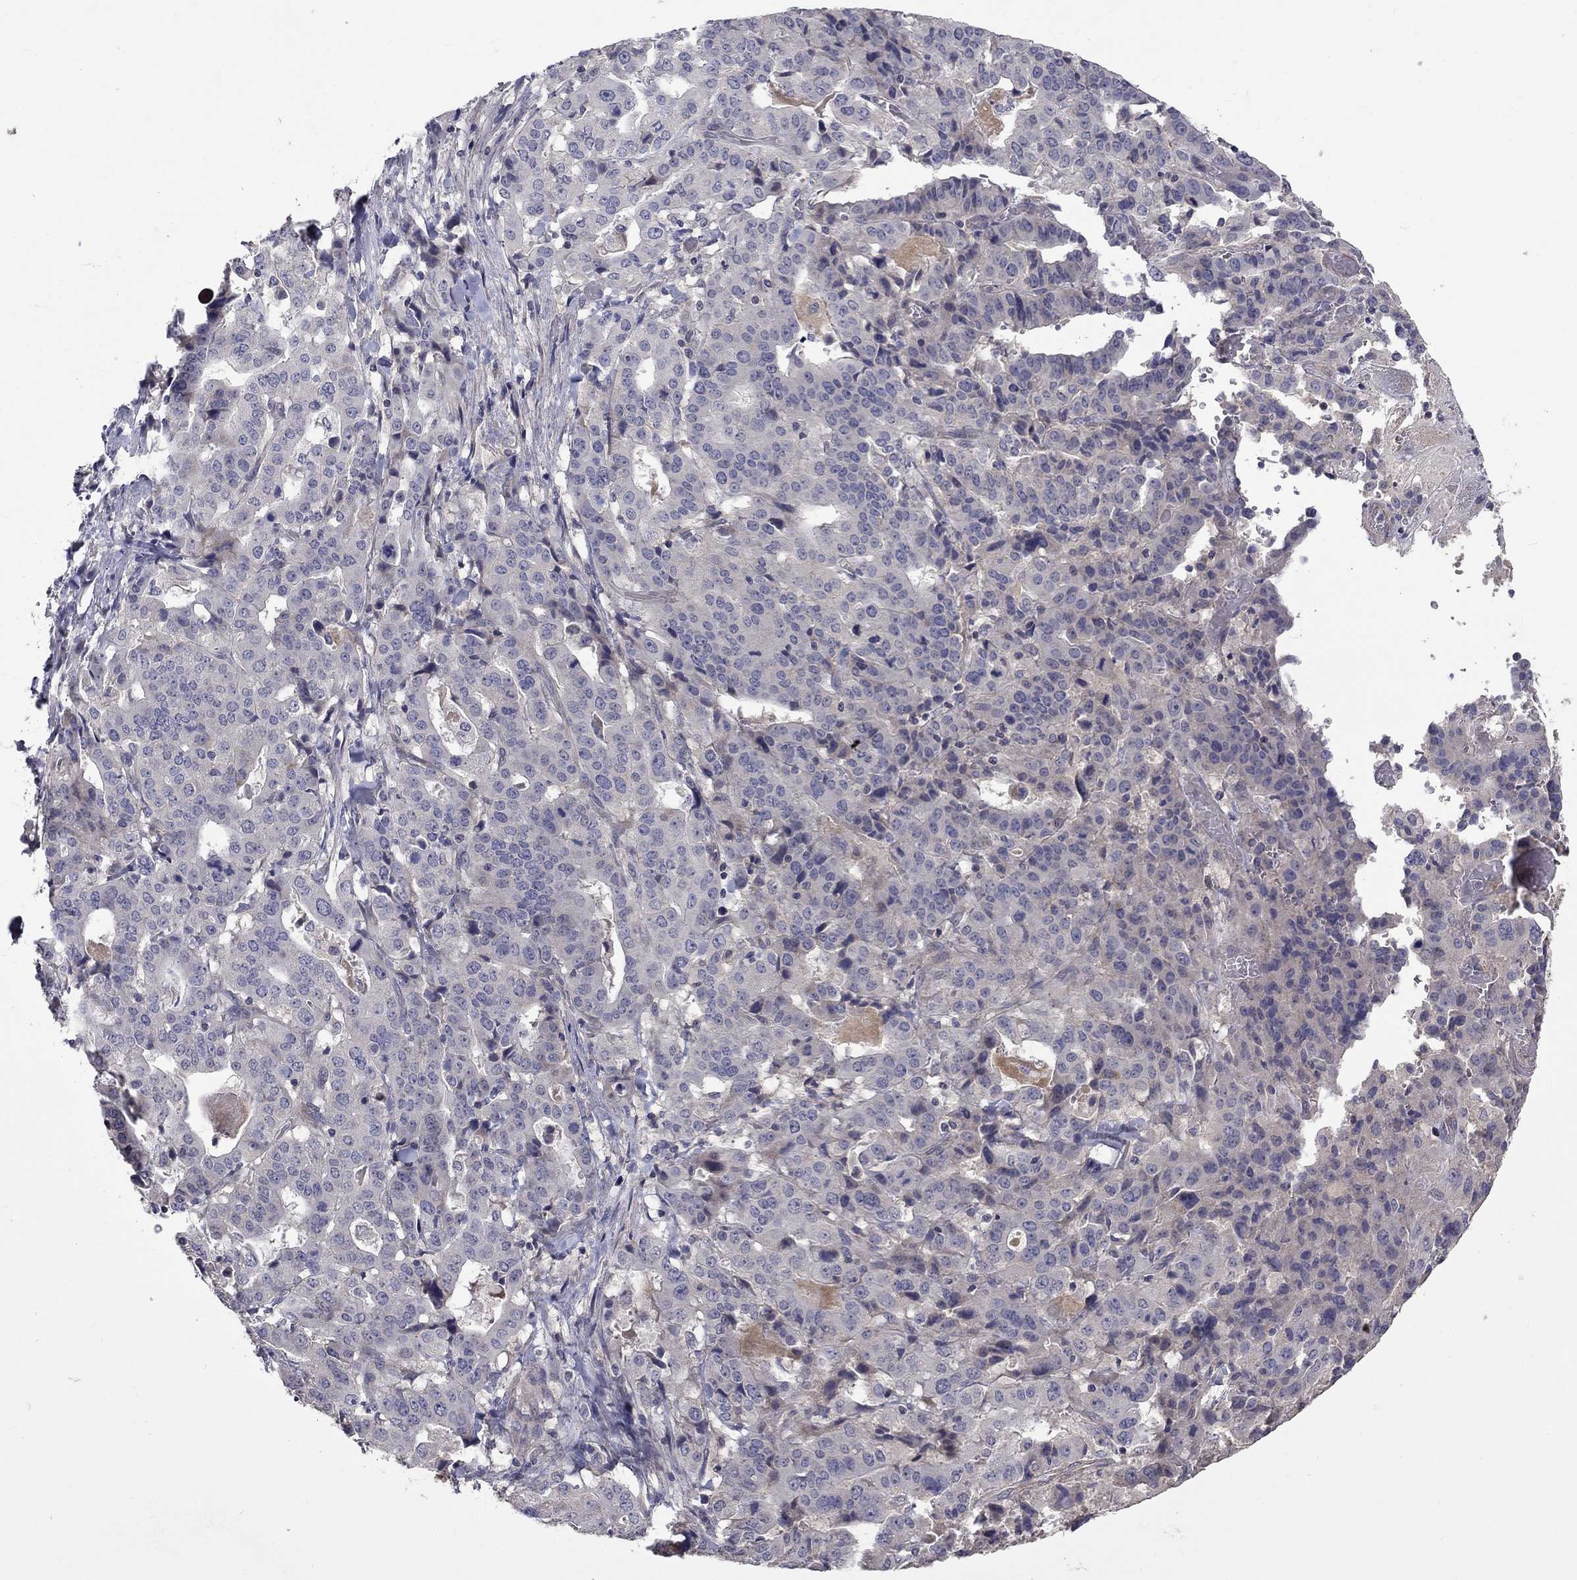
{"staining": {"intensity": "negative", "quantity": "none", "location": "none"}, "tissue": "stomach cancer", "cell_type": "Tumor cells", "image_type": "cancer", "snomed": [{"axis": "morphology", "description": "Adenocarcinoma, NOS"}, {"axis": "topography", "description": "Stomach"}], "caption": "This is an immunohistochemistry photomicrograph of human adenocarcinoma (stomach). There is no staining in tumor cells.", "gene": "SLC39A14", "patient": {"sex": "male", "age": 48}}